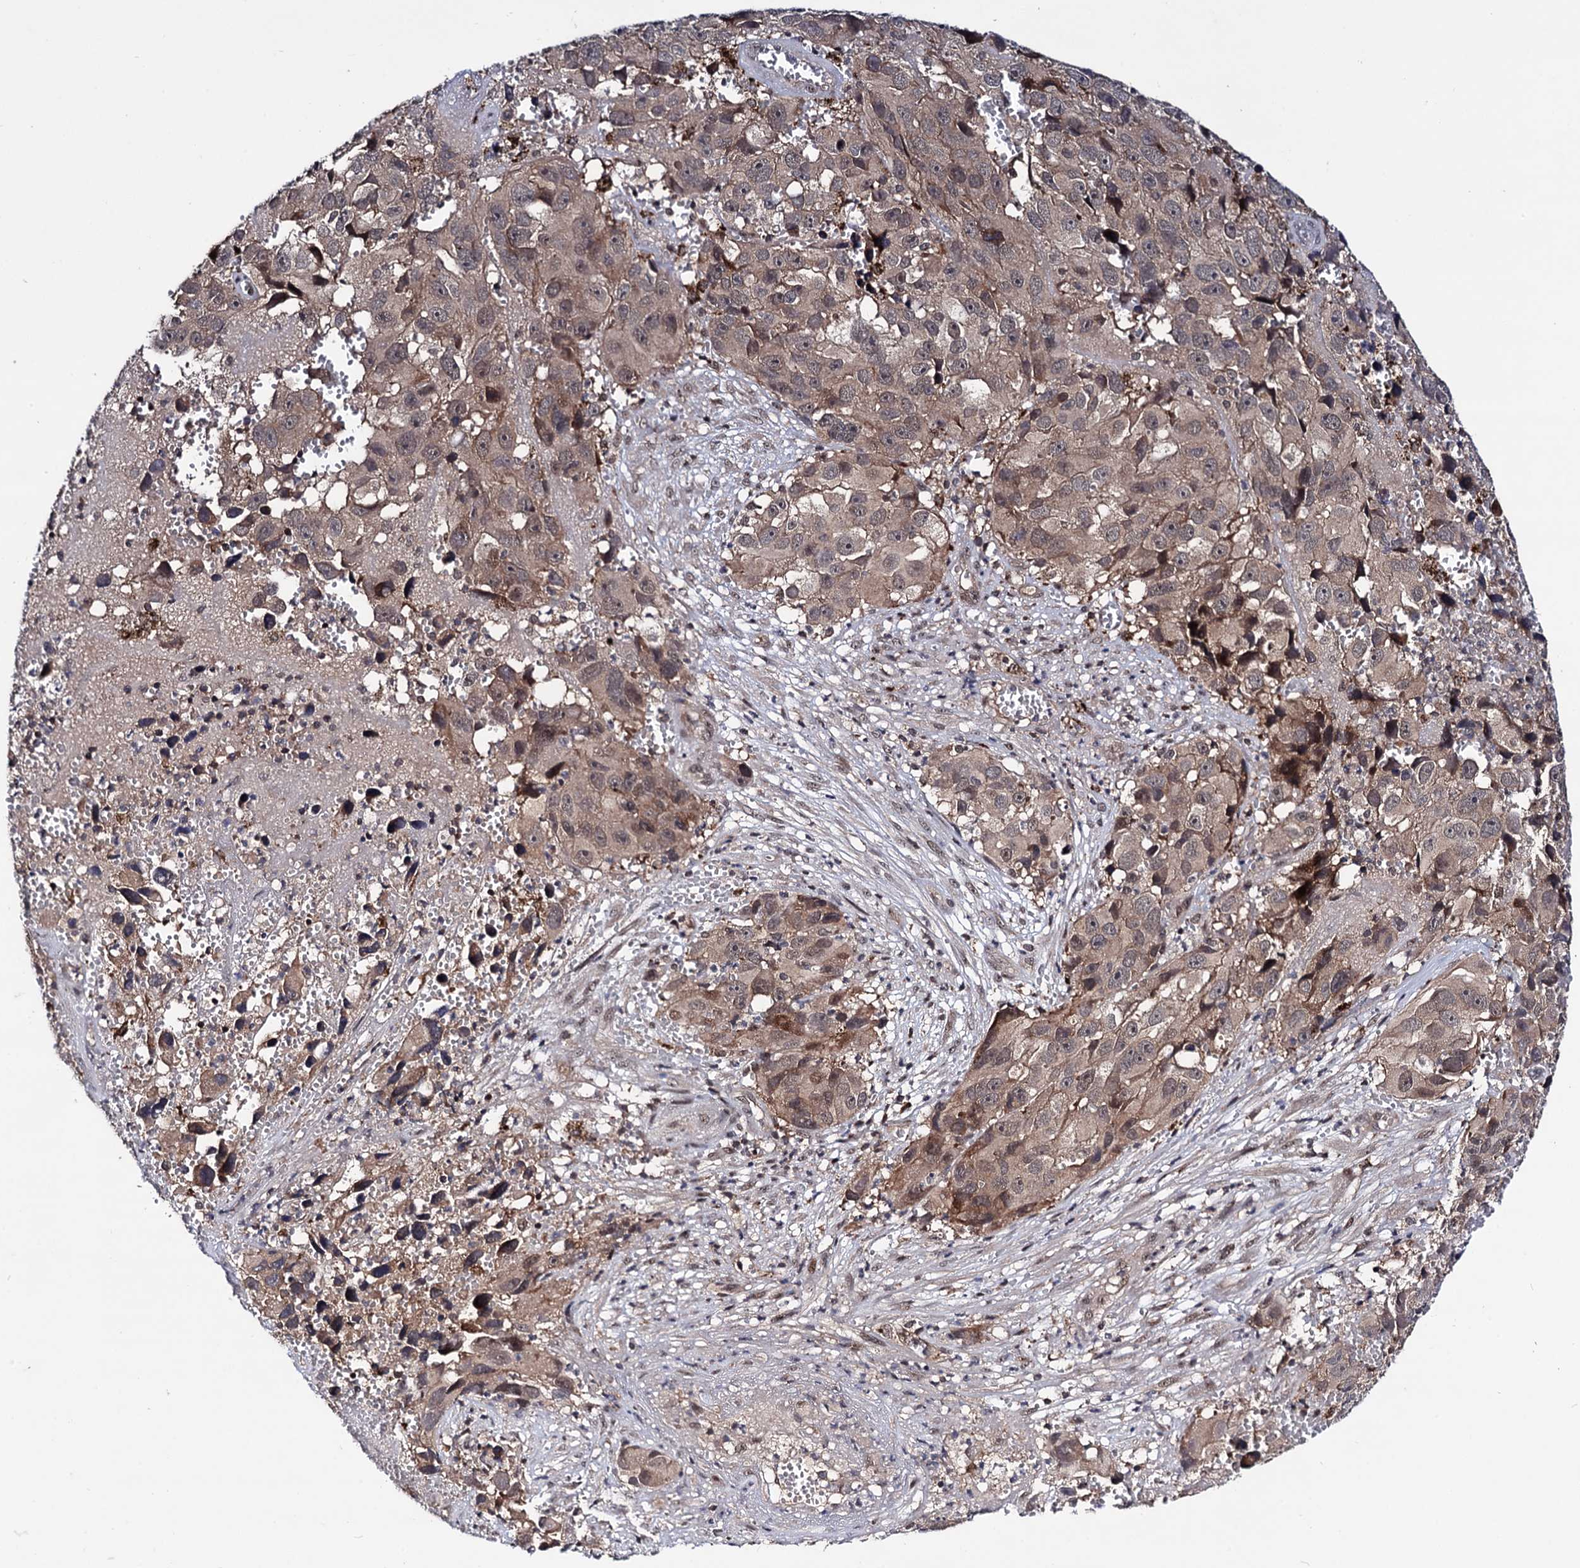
{"staining": {"intensity": "weak", "quantity": ">75%", "location": "cytoplasmic/membranous,nuclear"}, "tissue": "melanoma", "cell_type": "Tumor cells", "image_type": "cancer", "snomed": [{"axis": "morphology", "description": "Malignant melanoma, NOS"}, {"axis": "topography", "description": "Skin"}], "caption": "DAB immunohistochemical staining of human malignant melanoma reveals weak cytoplasmic/membranous and nuclear protein staining in about >75% of tumor cells. The protein of interest is shown in brown color, while the nuclei are stained blue.", "gene": "MICAL2", "patient": {"sex": "male", "age": 84}}